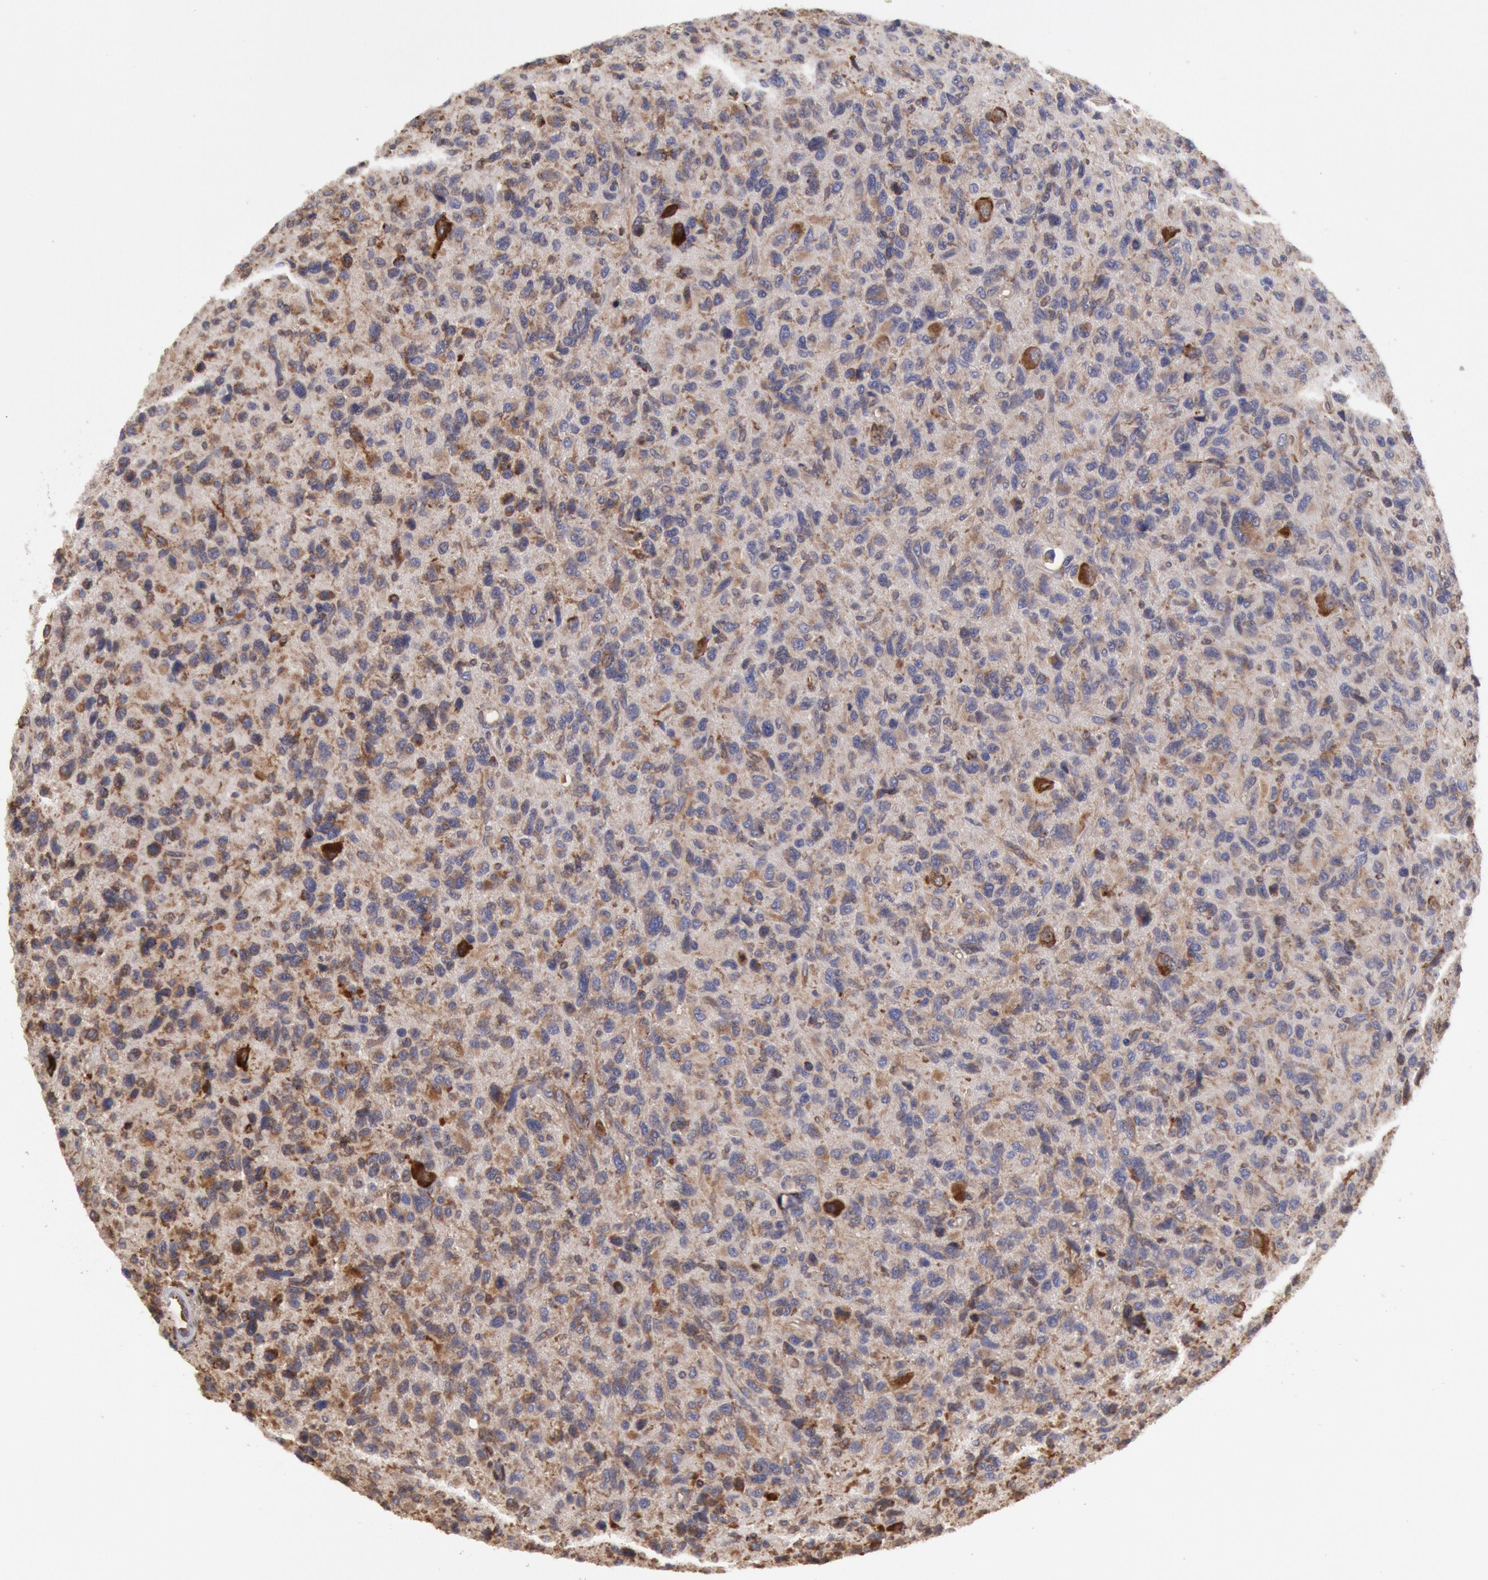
{"staining": {"intensity": "moderate", "quantity": "<25%", "location": "cytoplasmic/membranous"}, "tissue": "glioma", "cell_type": "Tumor cells", "image_type": "cancer", "snomed": [{"axis": "morphology", "description": "Glioma, malignant, High grade"}, {"axis": "topography", "description": "Brain"}], "caption": "Immunohistochemical staining of human glioma demonstrates low levels of moderate cytoplasmic/membranous protein expression in about <25% of tumor cells.", "gene": "ERP44", "patient": {"sex": "female", "age": 60}}